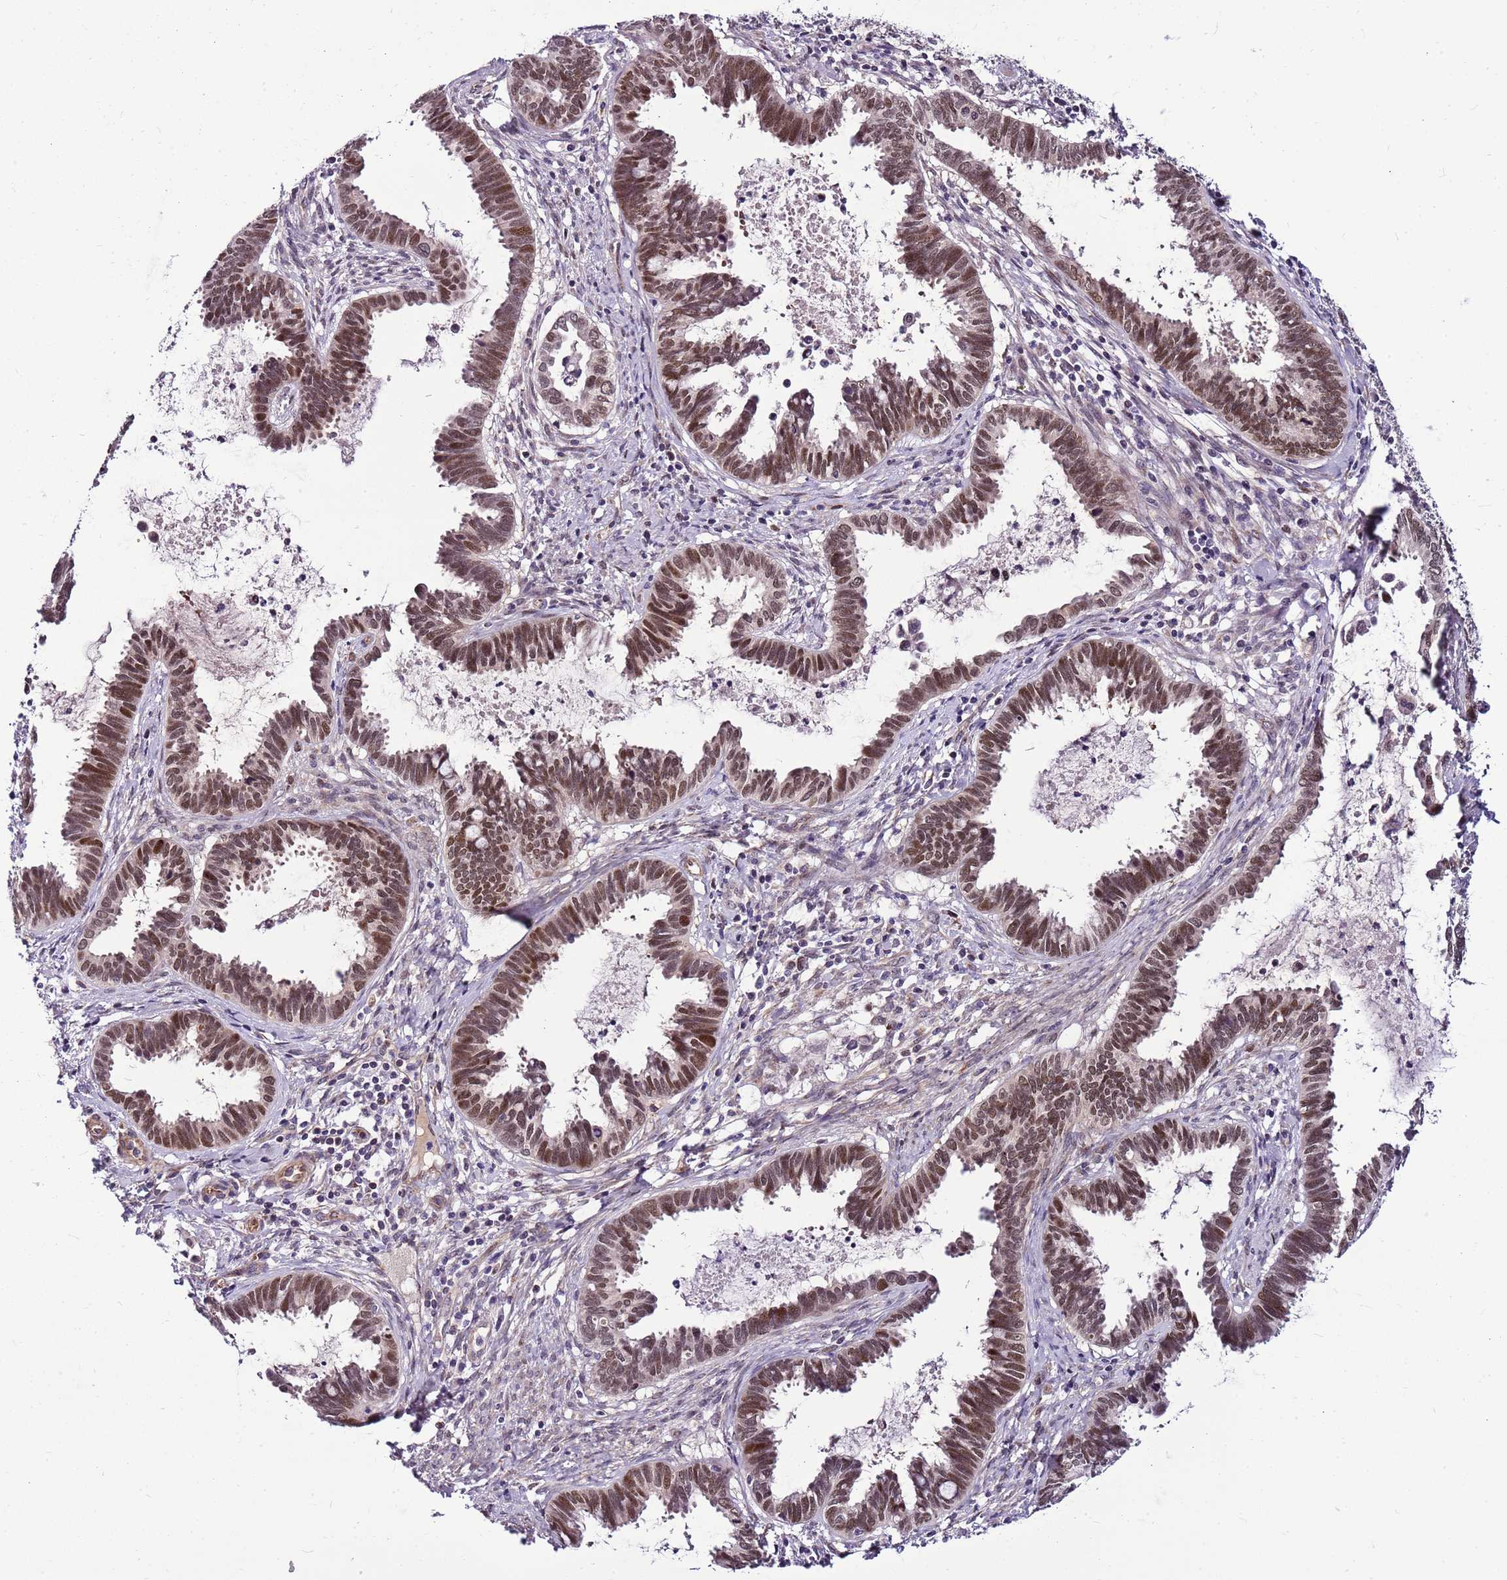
{"staining": {"intensity": "moderate", "quantity": ">75%", "location": "nuclear"}, "tissue": "cervical cancer", "cell_type": "Tumor cells", "image_type": "cancer", "snomed": [{"axis": "morphology", "description": "Adenocarcinoma, NOS"}, {"axis": "topography", "description": "Cervix"}], "caption": "Immunohistochemistry of cervical adenocarcinoma demonstrates medium levels of moderate nuclear expression in about >75% of tumor cells. (Stains: DAB (3,3'-diaminobenzidine) in brown, nuclei in blue, Microscopy: brightfield microscopy at high magnification).", "gene": "POLE3", "patient": {"sex": "female", "age": 37}}